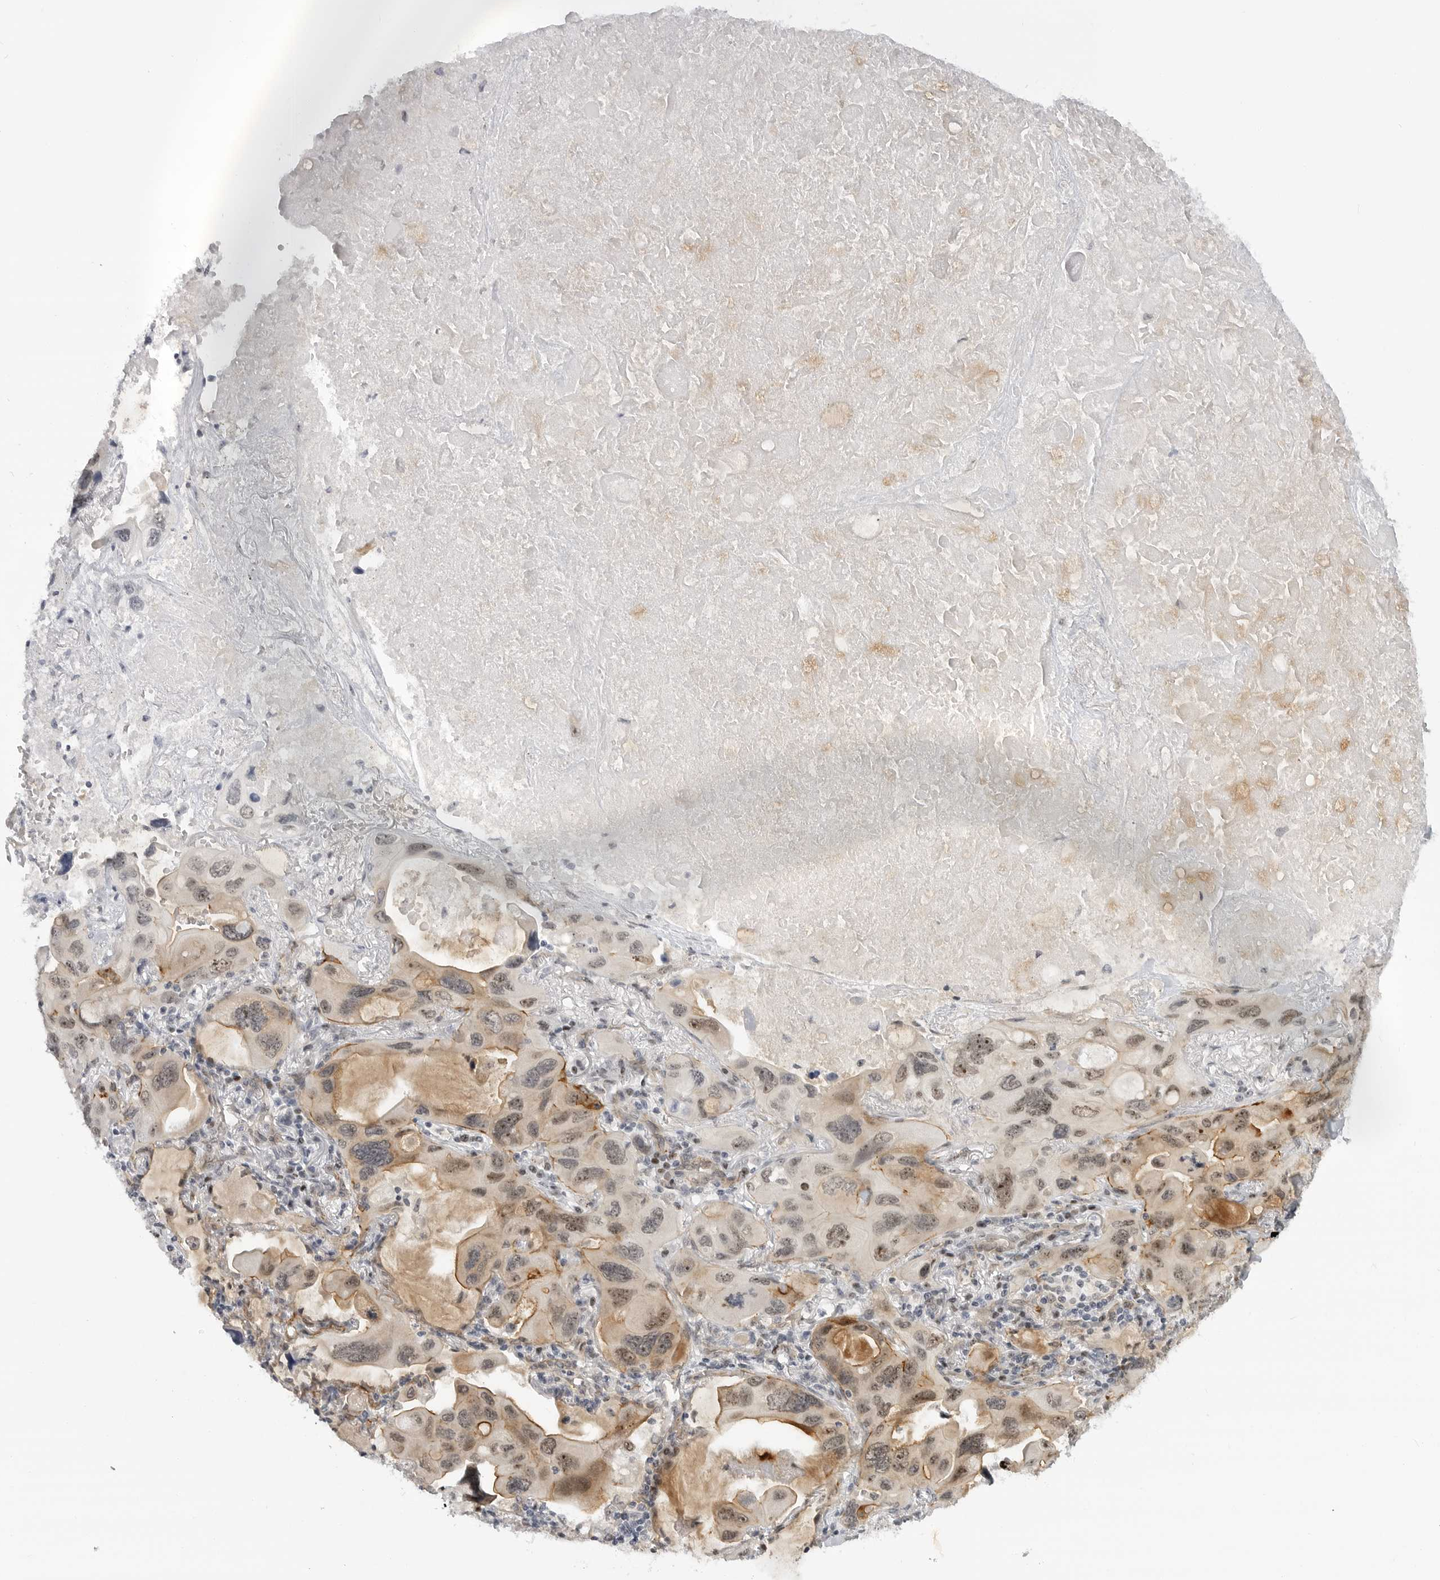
{"staining": {"intensity": "weak", "quantity": "25%-75%", "location": "nuclear"}, "tissue": "lung cancer", "cell_type": "Tumor cells", "image_type": "cancer", "snomed": [{"axis": "morphology", "description": "Squamous cell carcinoma, NOS"}, {"axis": "topography", "description": "Lung"}], "caption": "High-power microscopy captured an IHC image of squamous cell carcinoma (lung), revealing weak nuclear expression in approximately 25%-75% of tumor cells. The staining was performed using DAB (3,3'-diaminobenzidine), with brown indicating positive protein expression. Nuclei are stained blue with hematoxylin.", "gene": "CEP295NL", "patient": {"sex": "female", "age": 73}}